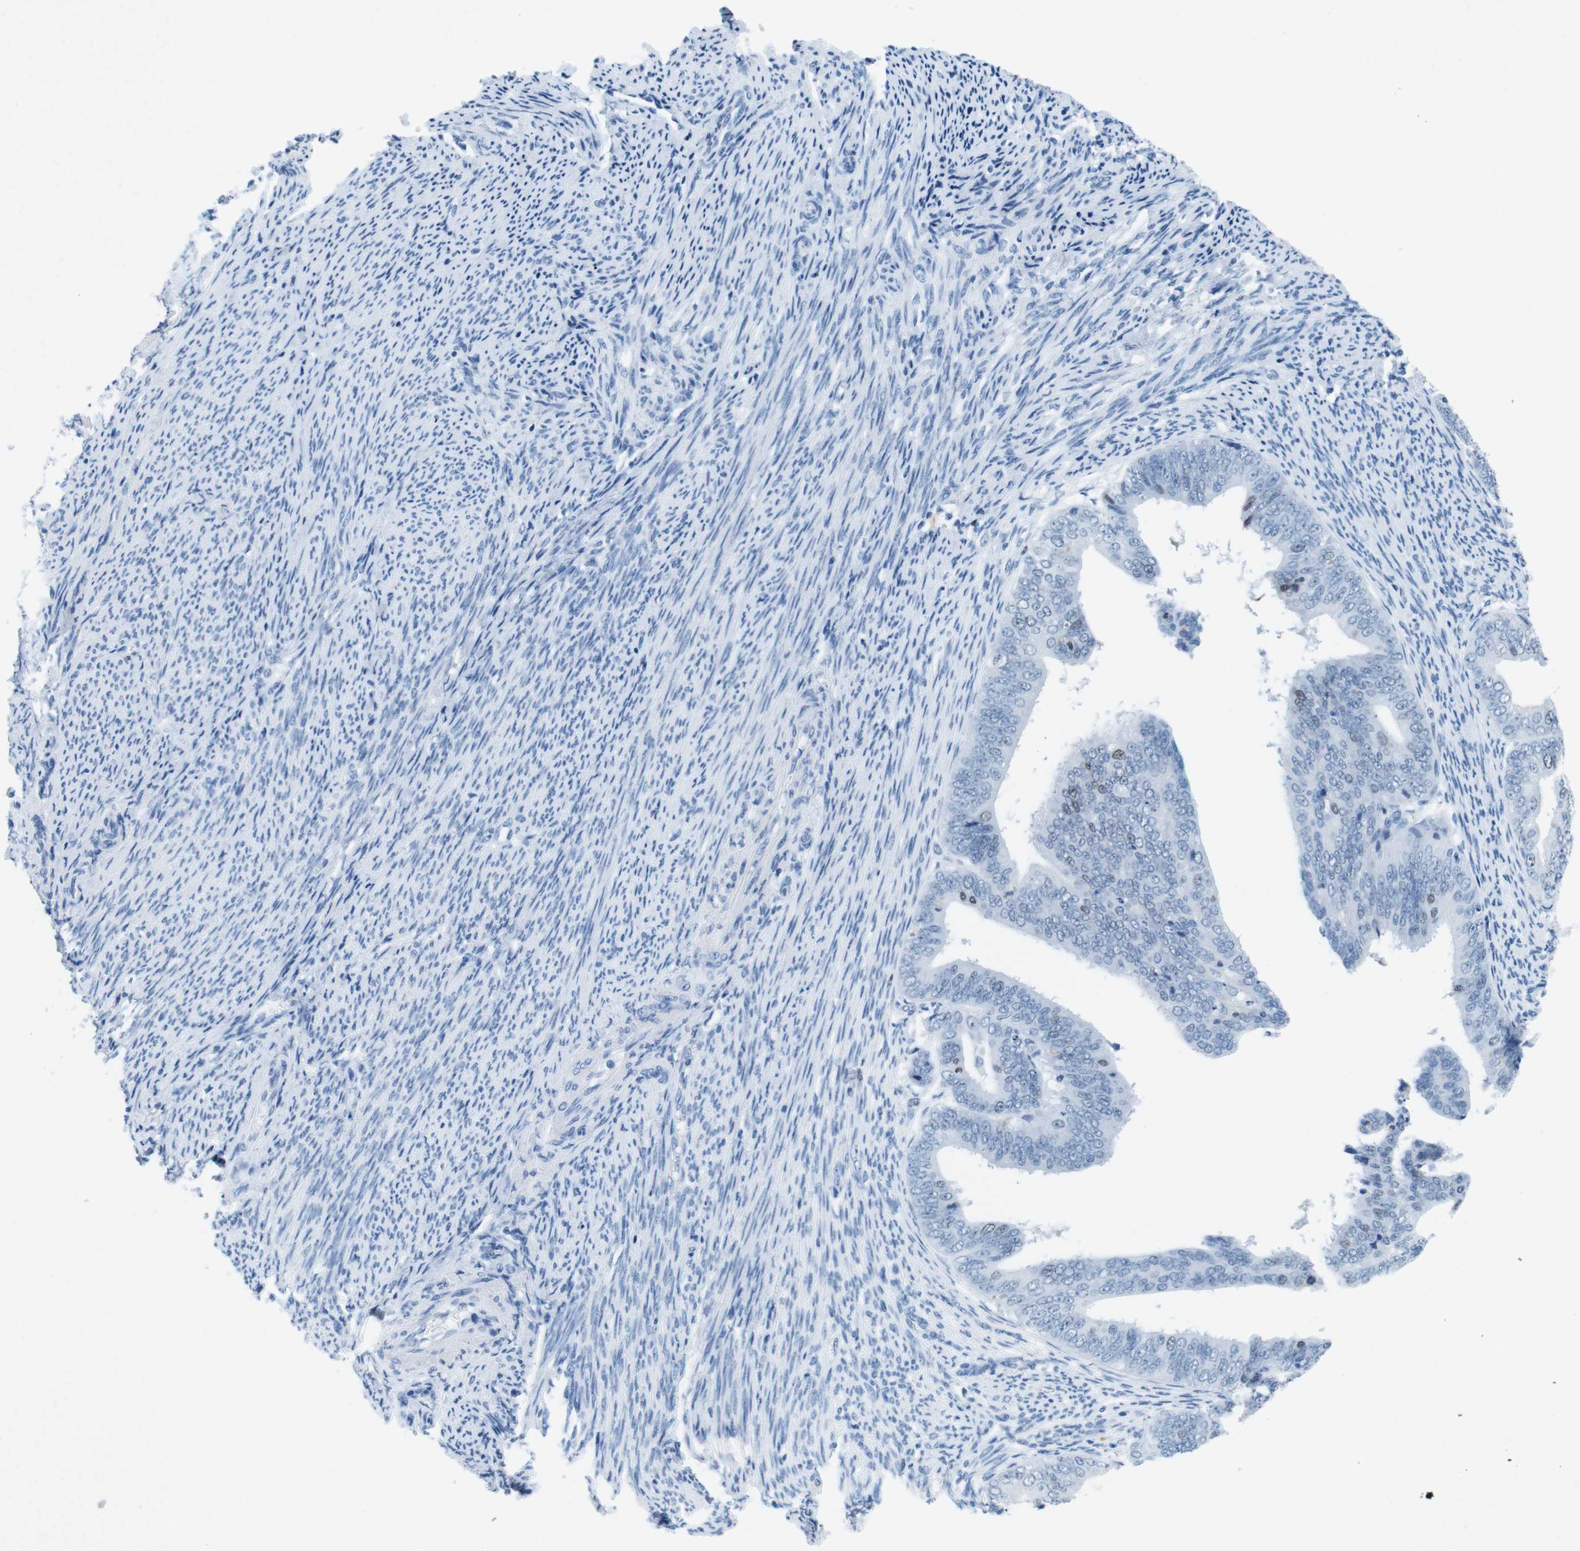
{"staining": {"intensity": "weak", "quantity": "<25%", "location": "nuclear"}, "tissue": "endometrial cancer", "cell_type": "Tumor cells", "image_type": "cancer", "snomed": [{"axis": "morphology", "description": "Adenocarcinoma, NOS"}, {"axis": "topography", "description": "Endometrium"}], "caption": "Endometrial cancer was stained to show a protein in brown. There is no significant expression in tumor cells.", "gene": "CTAG1B", "patient": {"sex": "female", "age": 63}}